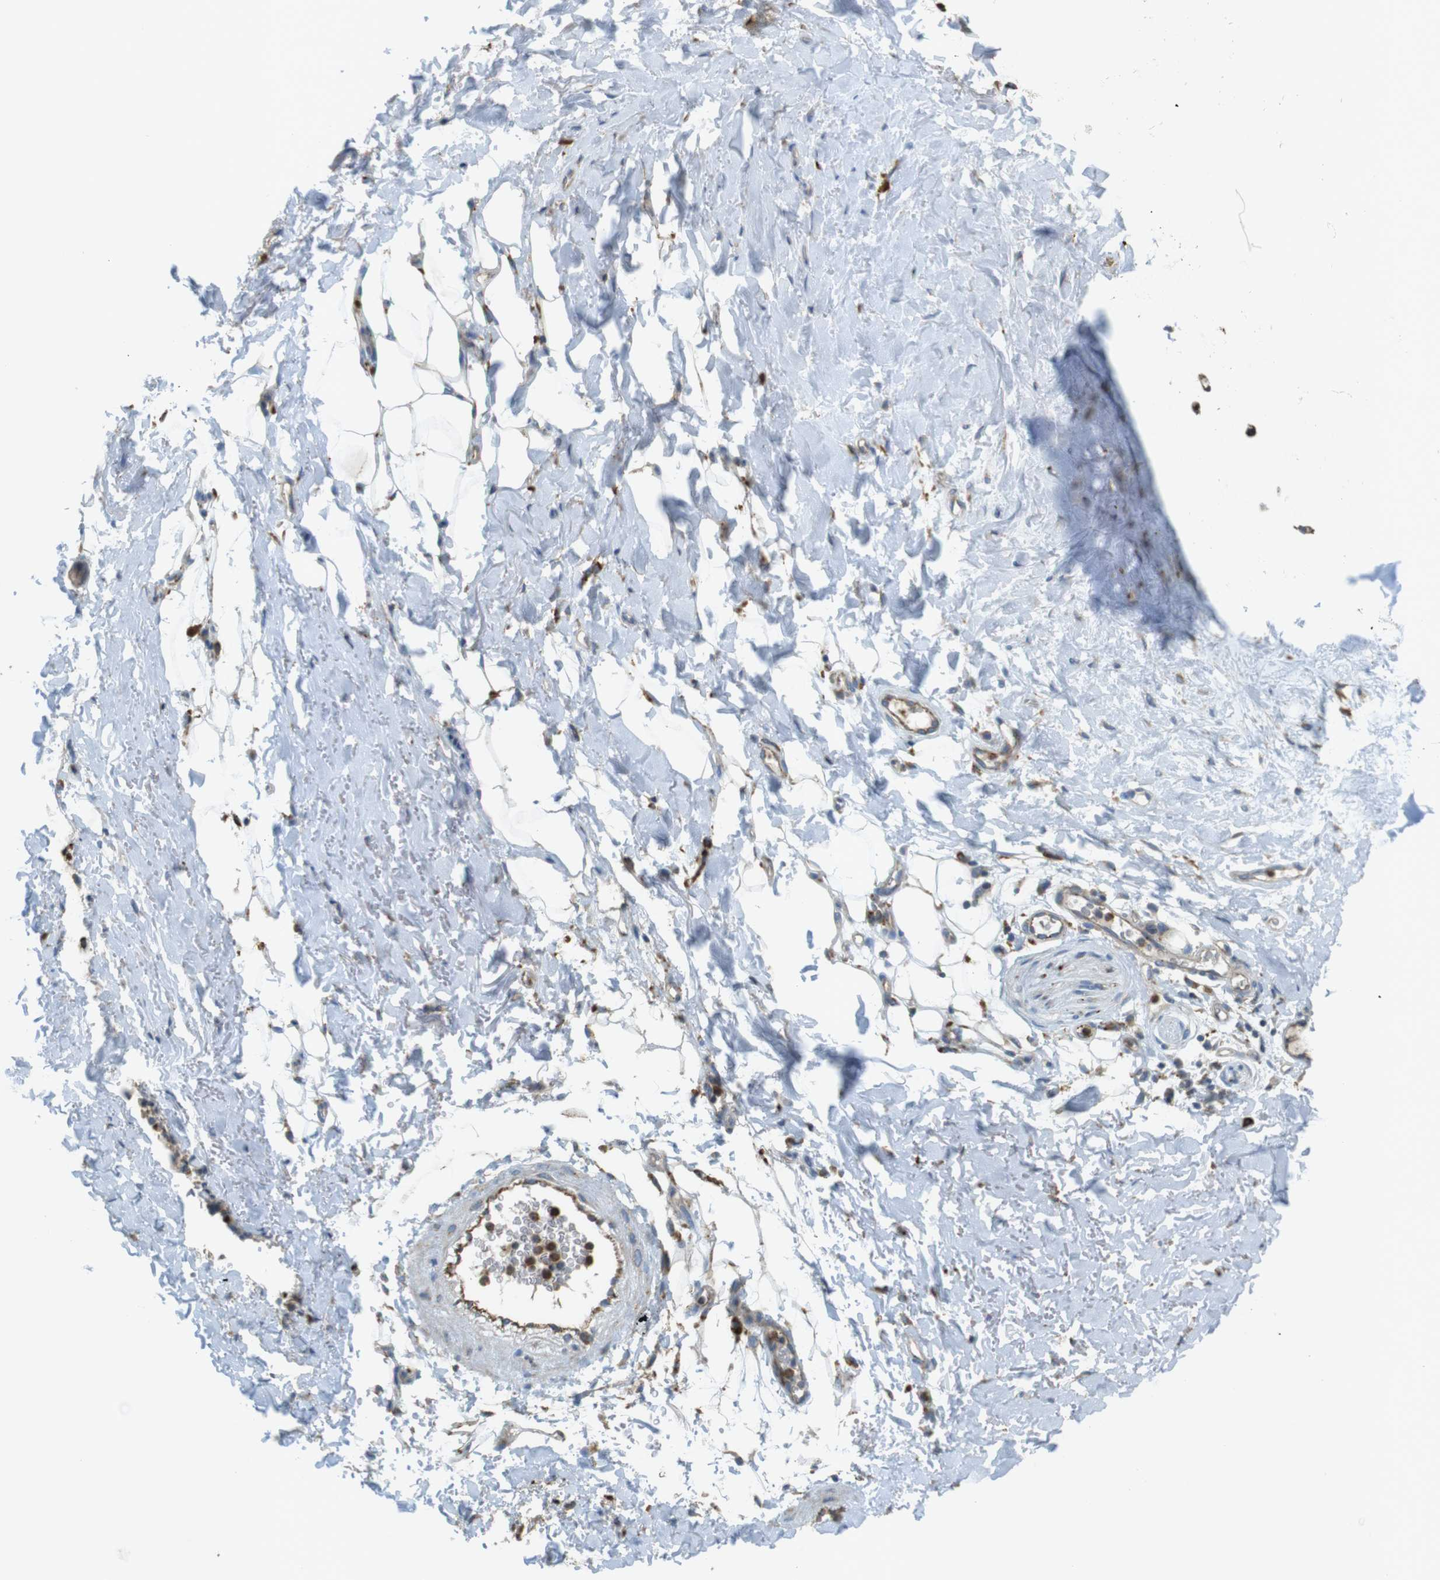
{"staining": {"intensity": "moderate", "quantity": "25%-75%", "location": "cytoplasmic/membranous"}, "tissue": "adipose tissue", "cell_type": "Adipocytes", "image_type": "normal", "snomed": [{"axis": "morphology", "description": "Normal tissue, NOS"}, {"axis": "topography", "description": "Cartilage tissue"}, {"axis": "topography", "description": "Bronchus"}], "caption": "The micrograph shows a brown stain indicating the presence of a protein in the cytoplasmic/membranous of adipocytes in adipose tissue.", "gene": "LAMP1", "patient": {"sex": "female", "age": 73}}